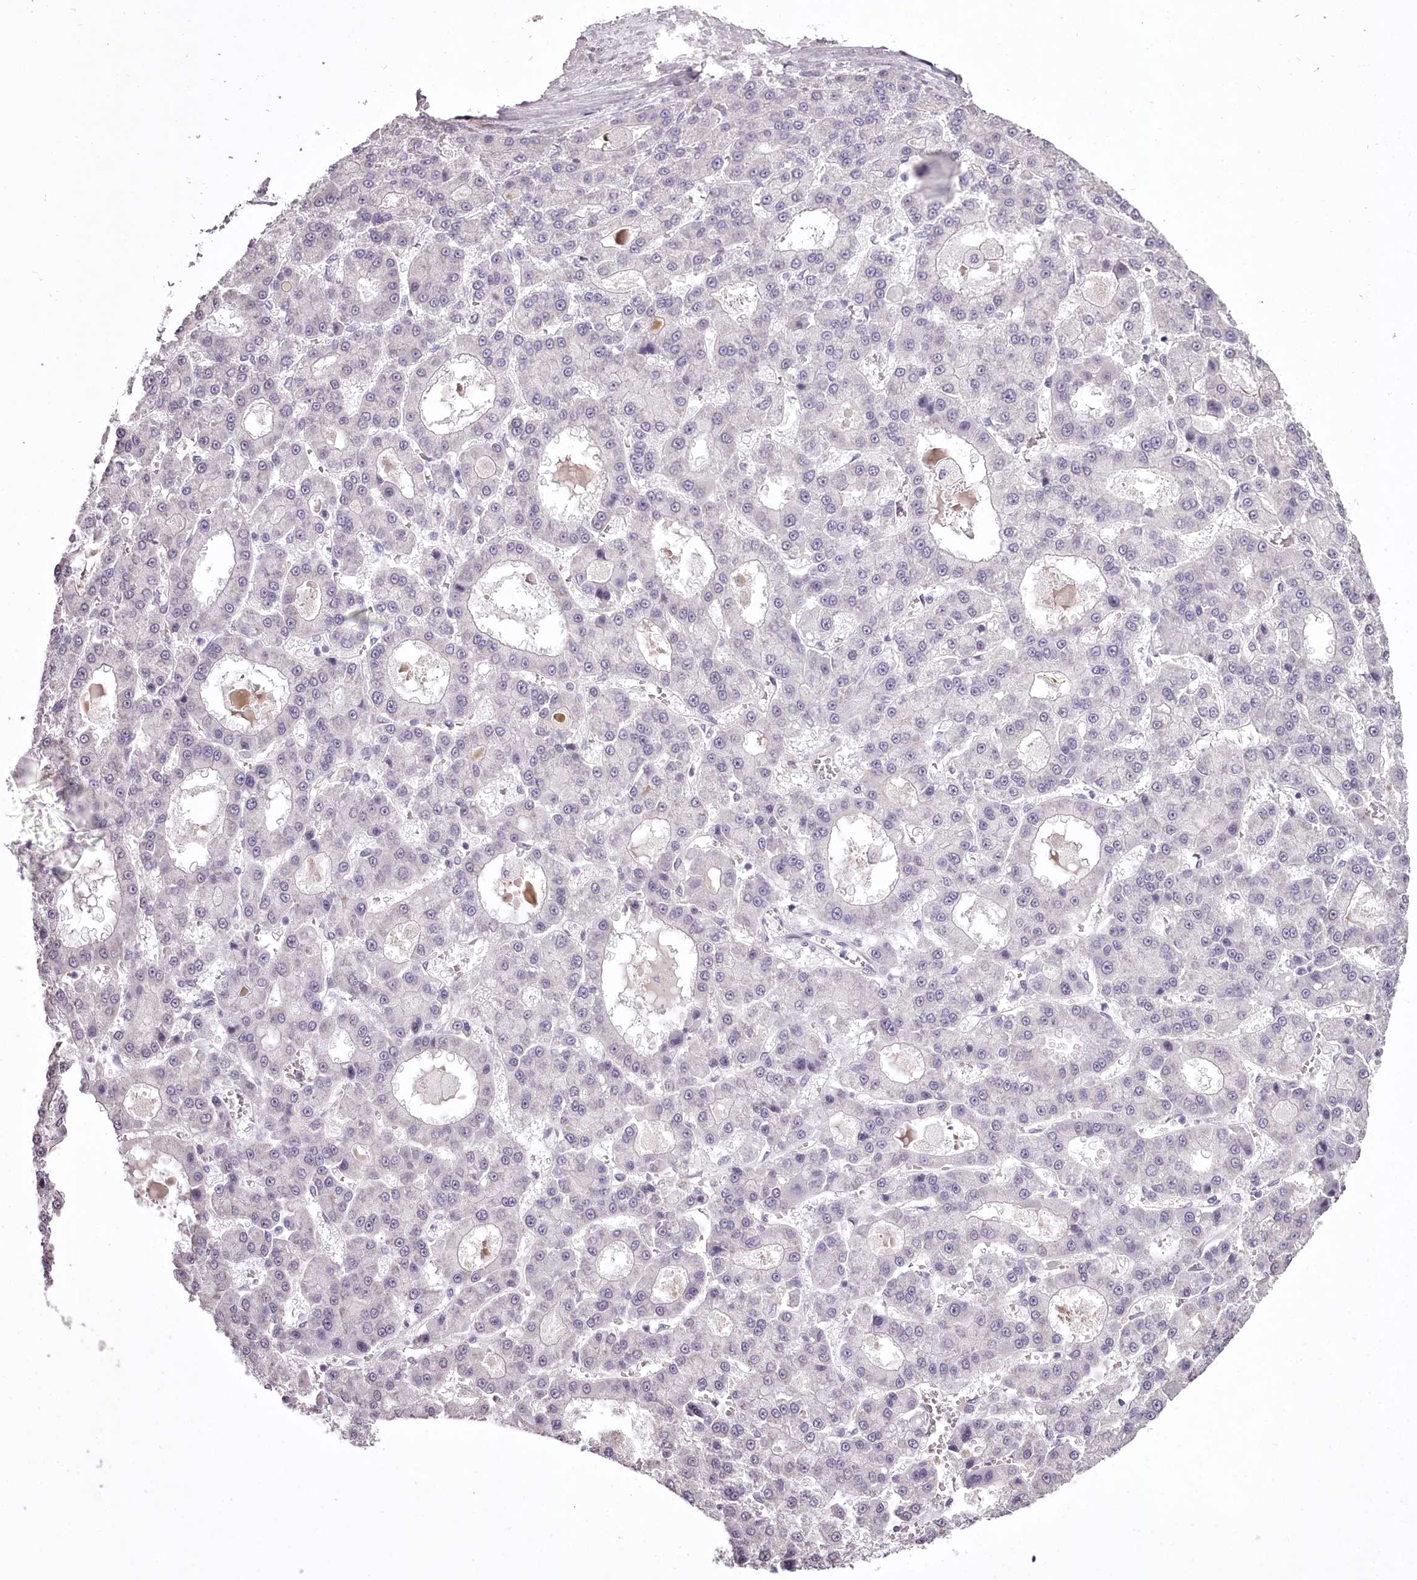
{"staining": {"intensity": "negative", "quantity": "none", "location": "none"}, "tissue": "liver cancer", "cell_type": "Tumor cells", "image_type": "cancer", "snomed": [{"axis": "morphology", "description": "Carcinoma, Hepatocellular, NOS"}, {"axis": "topography", "description": "Liver"}], "caption": "There is no significant positivity in tumor cells of liver cancer.", "gene": "C1orf56", "patient": {"sex": "male", "age": 70}}